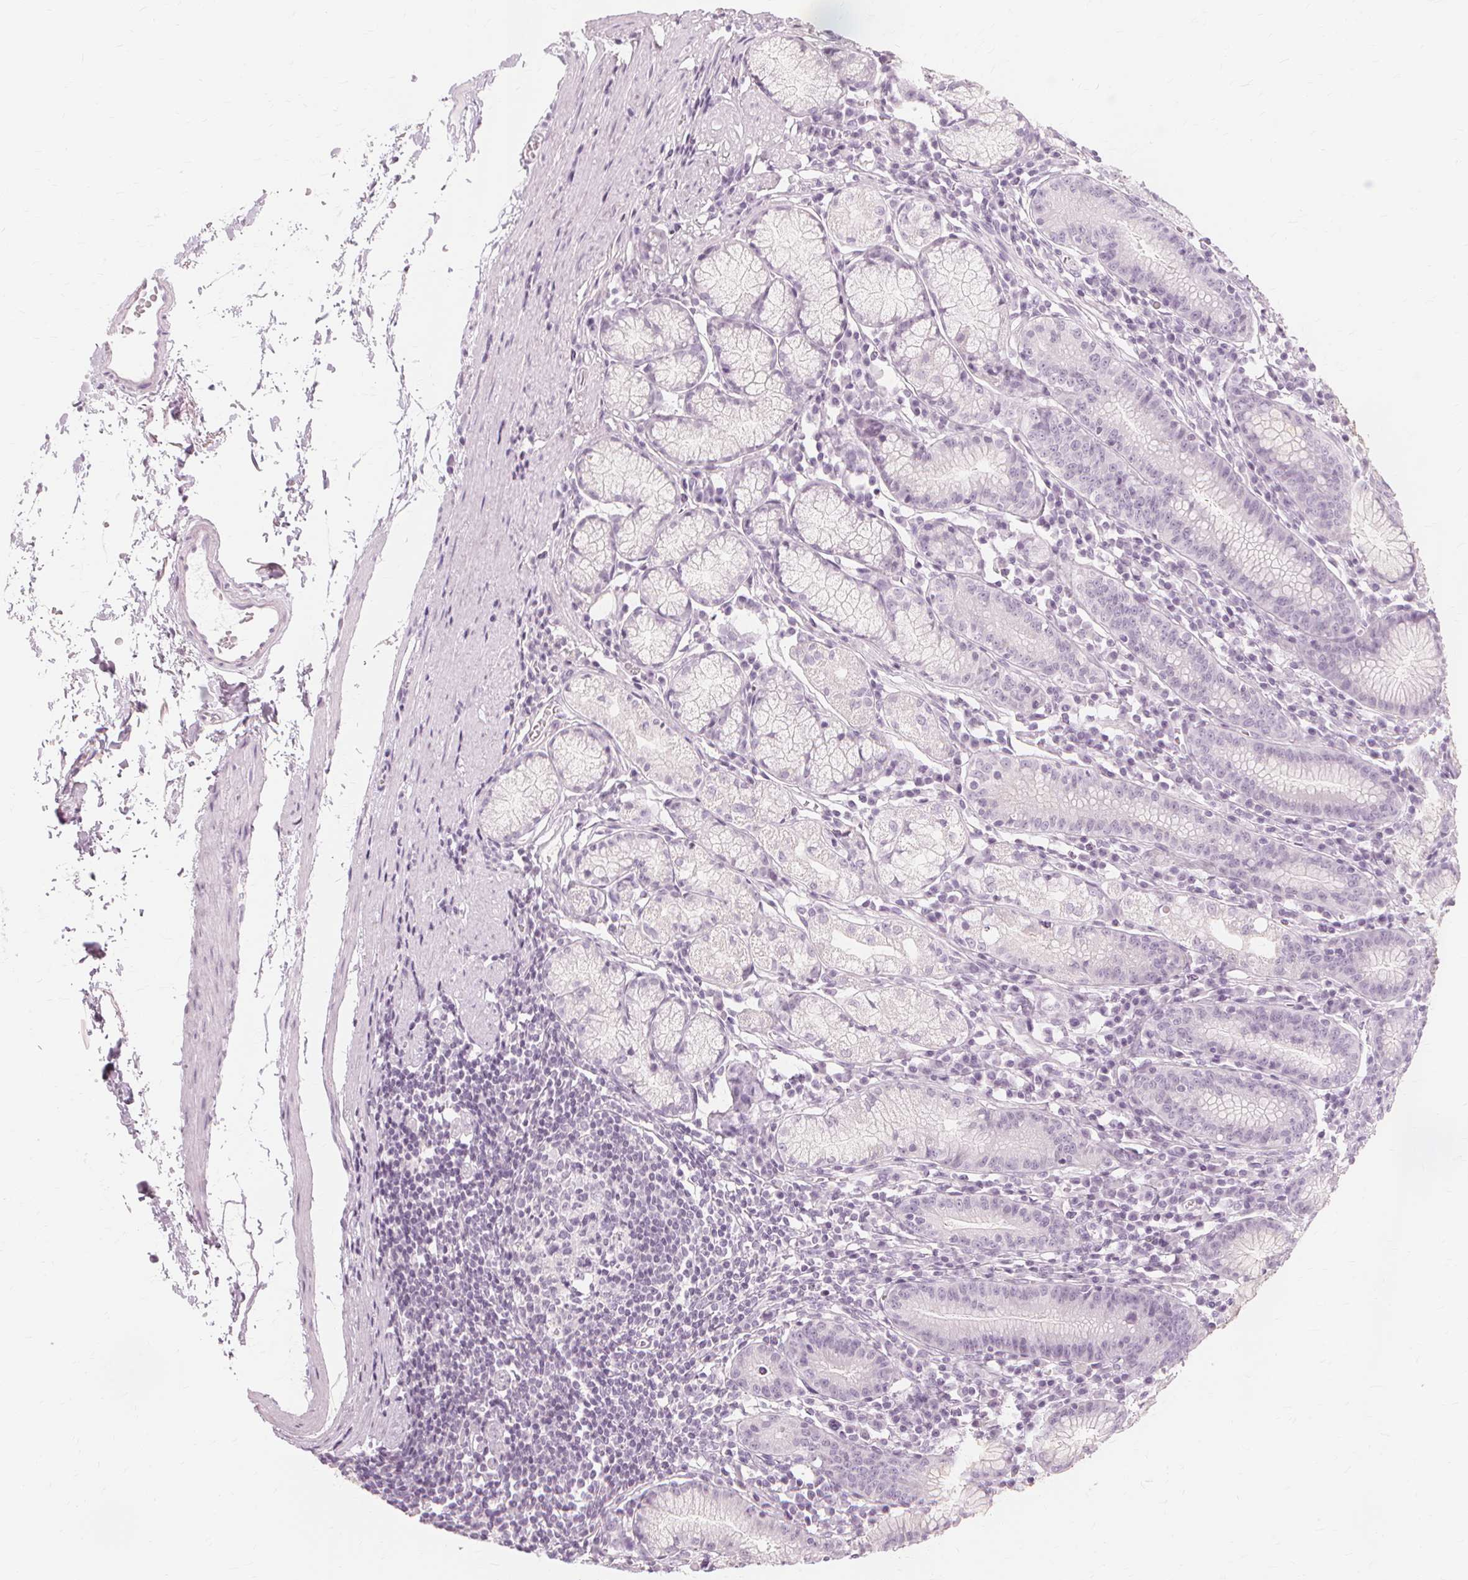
{"staining": {"intensity": "negative", "quantity": "none", "location": "none"}, "tissue": "stomach", "cell_type": "Glandular cells", "image_type": "normal", "snomed": [{"axis": "morphology", "description": "Normal tissue, NOS"}, {"axis": "topography", "description": "Stomach"}], "caption": "Immunohistochemistry image of benign stomach: stomach stained with DAB exhibits no significant protein staining in glandular cells.", "gene": "MUC12", "patient": {"sex": "male", "age": 55}}